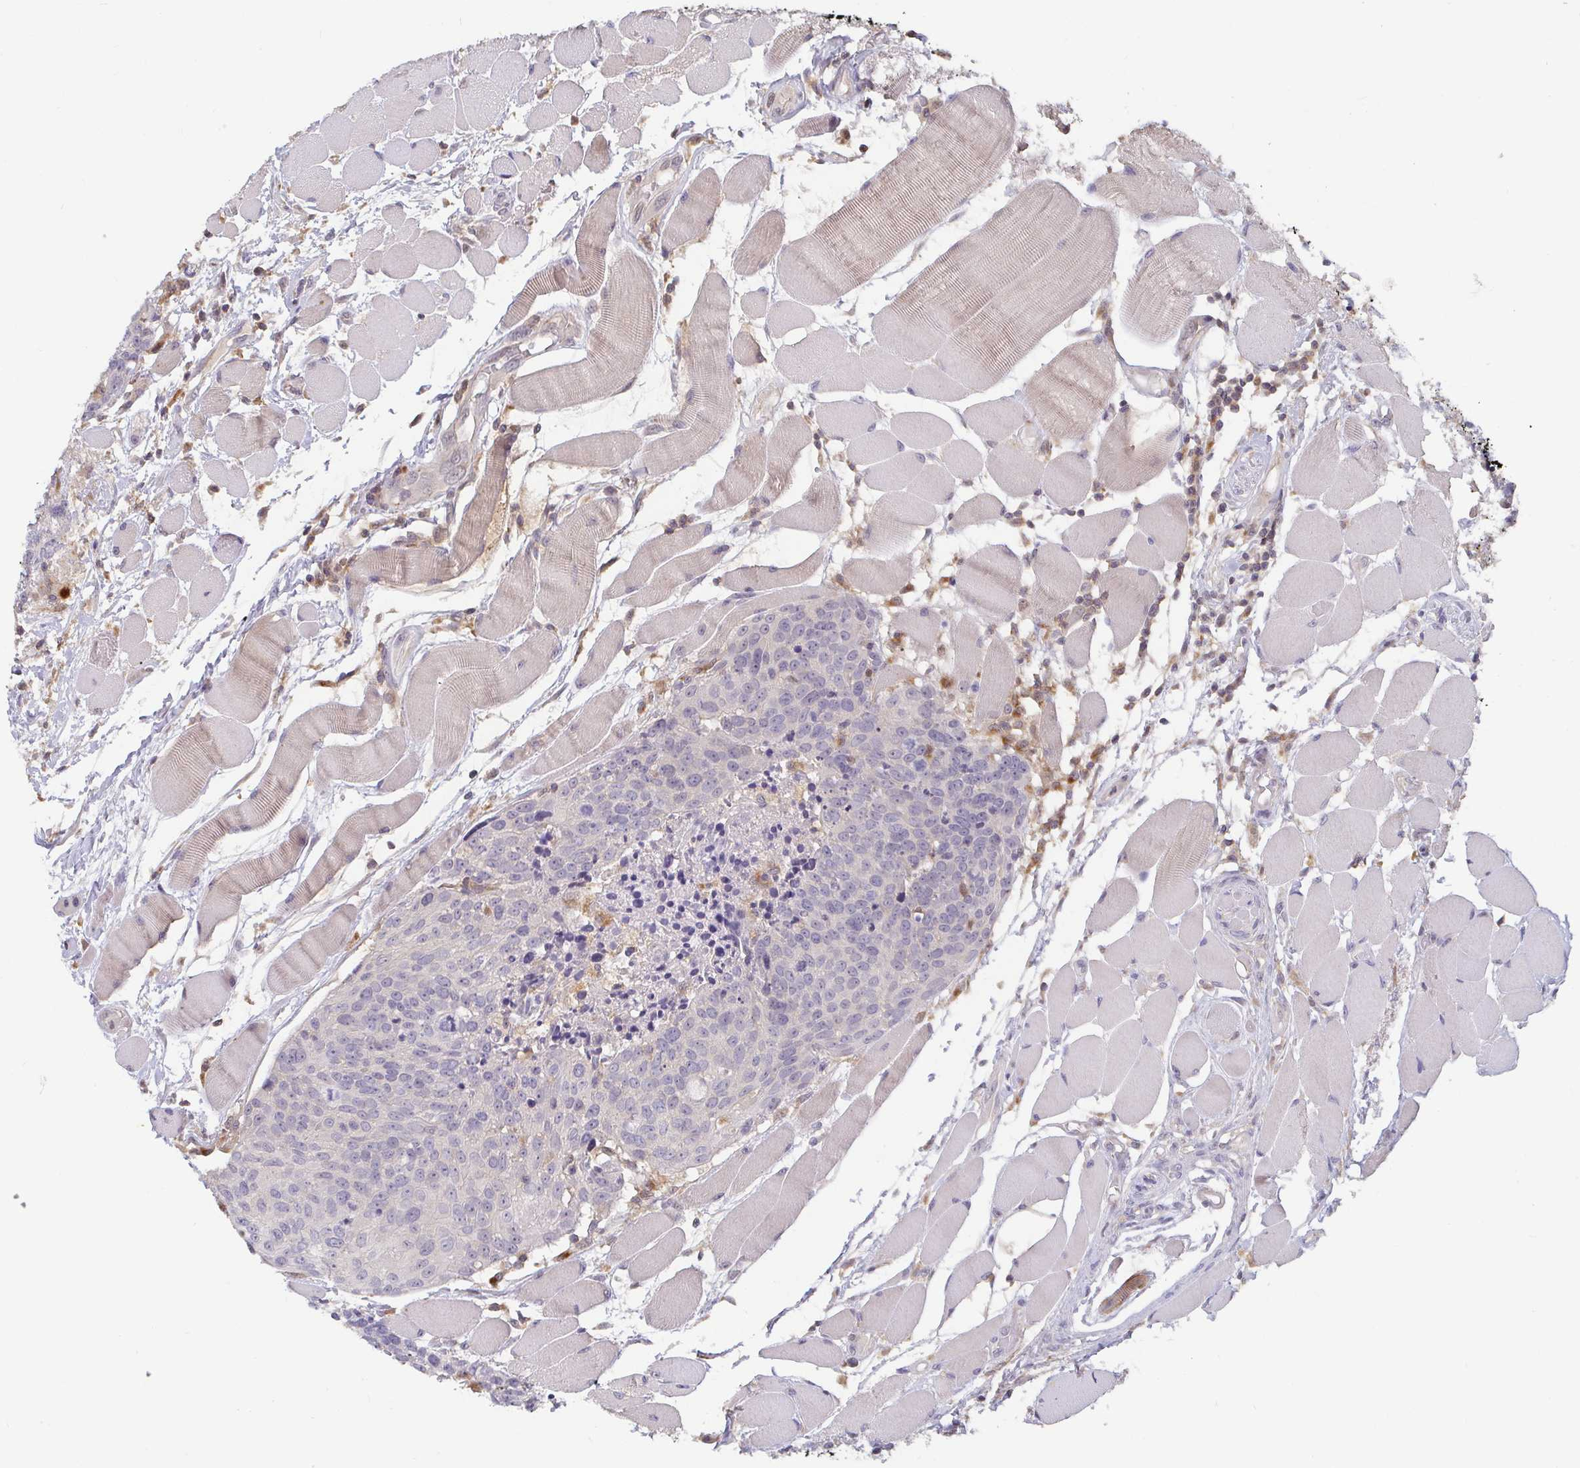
{"staining": {"intensity": "negative", "quantity": "none", "location": "none"}, "tissue": "head and neck cancer", "cell_type": "Tumor cells", "image_type": "cancer", "snomed": [{"axis": "morphology", "description": "Squamous cell carcinoma, NOS"}, {"axis": "topography", "description": "Oral tissue"}, {"axis": "topography", "description": "Head-Neck"}], "caption": "A high-resolution photomicrograph shows IHC staining of head and neck cancer (squamous cell carcinoma), which exhibits no significant positivity in tumor cells.", "gene": "CDH18", "patient": {"sex": "male", "age": 64}}